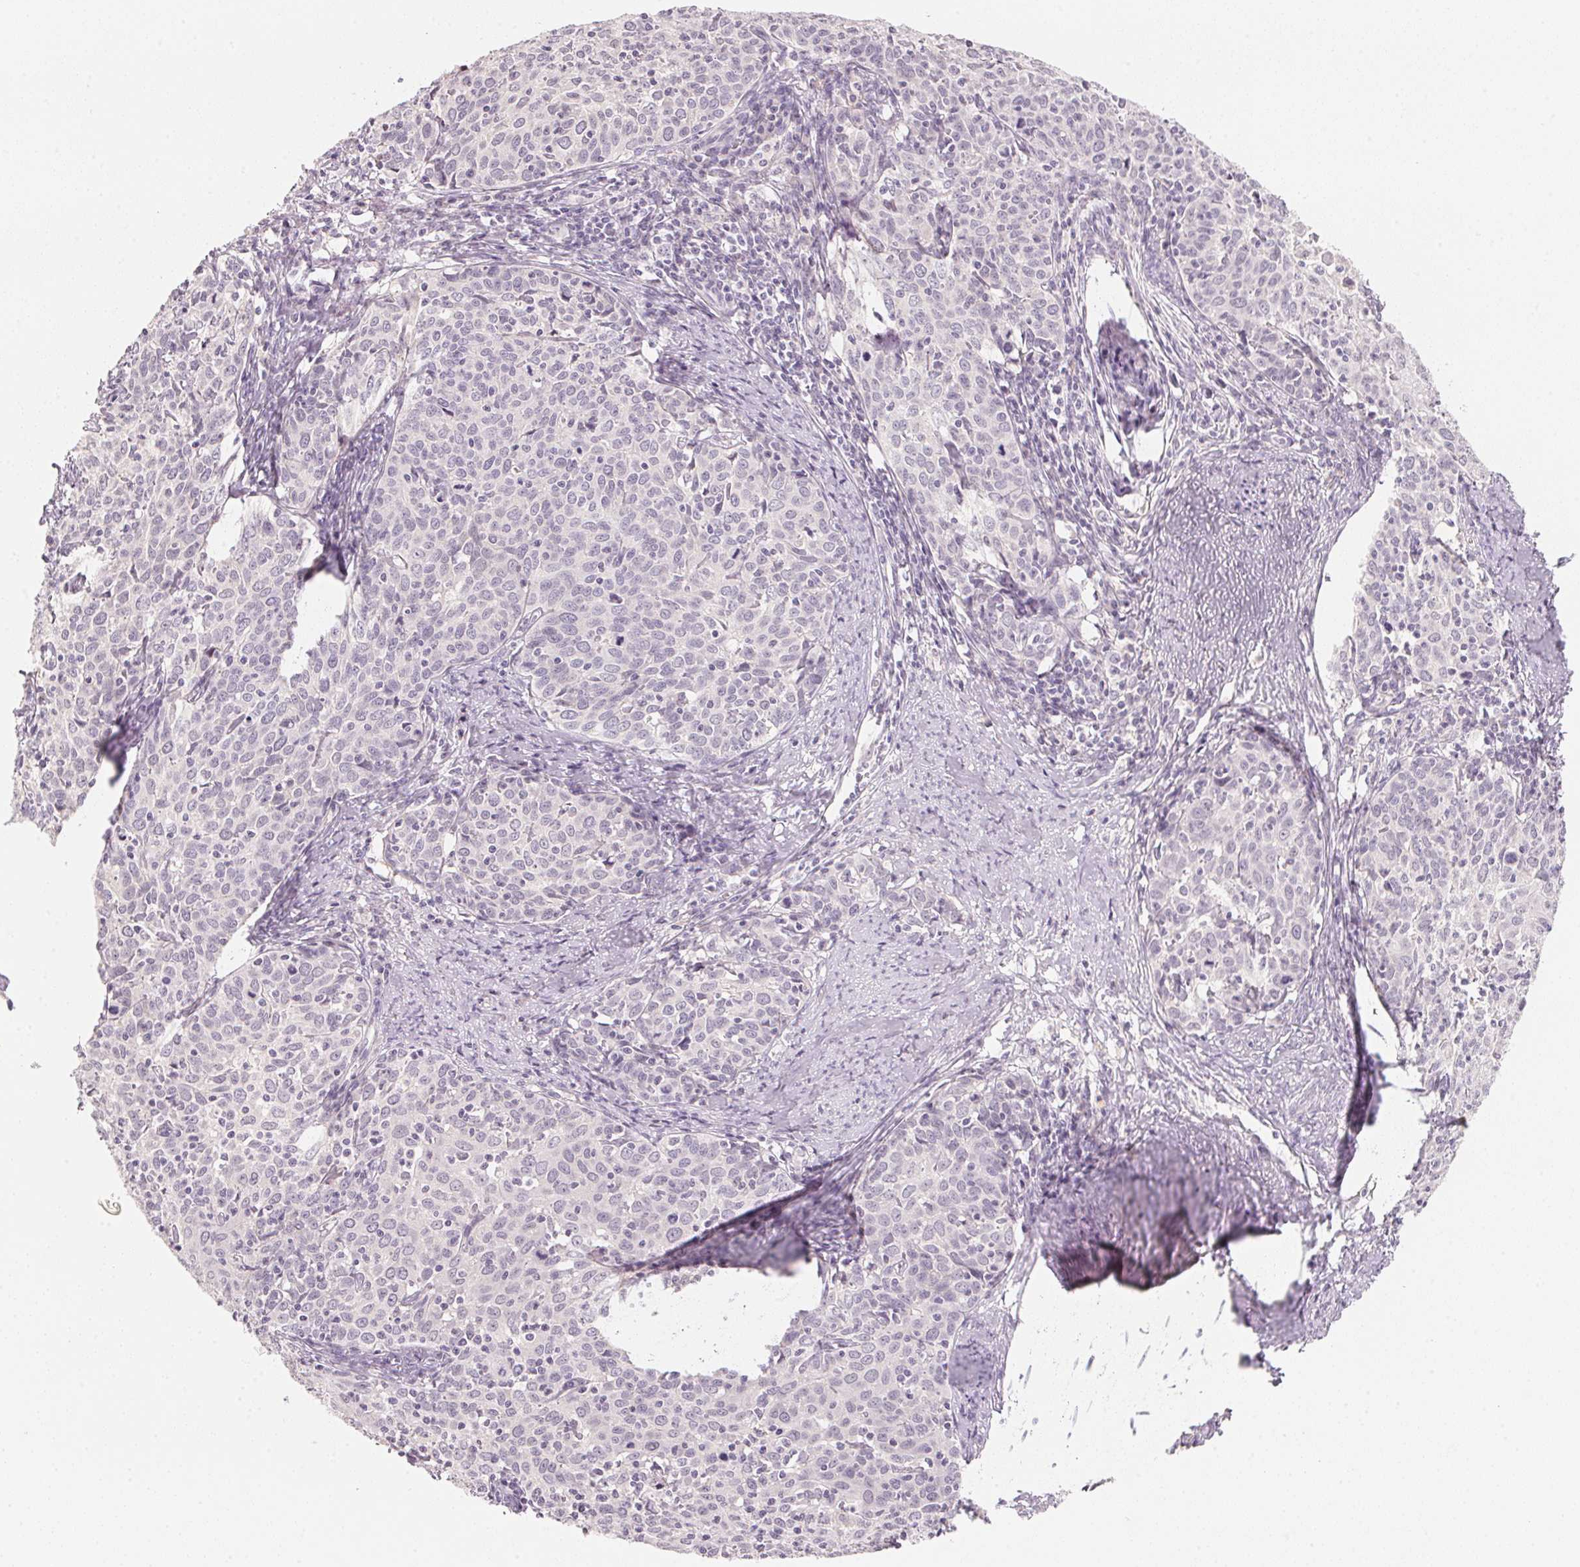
{"staining": {"intensity": "negative", "quantity": "none", "location": "none"}, "tissue": "cervical cancer", "cell_type": "Tumor cells", "image_type": "cancer", "snomed": [{"axis": "morphology", "description": "Squamous cell carcinoma, NOS"}, {"axis": "topography", "description": "Cervix"}], "caption": "An image of squamous cell carcinoma (cervical) stained for a protein demonstrates no brown staining in tumor cells. The staining was performed using DAB to visualize the protein expression in brown, while the nuclei were stained in blue with hematoxylin (Magnification: 20x).", "gene": "ANKRD31", "patient": {"sex": "female", "age": 62}}